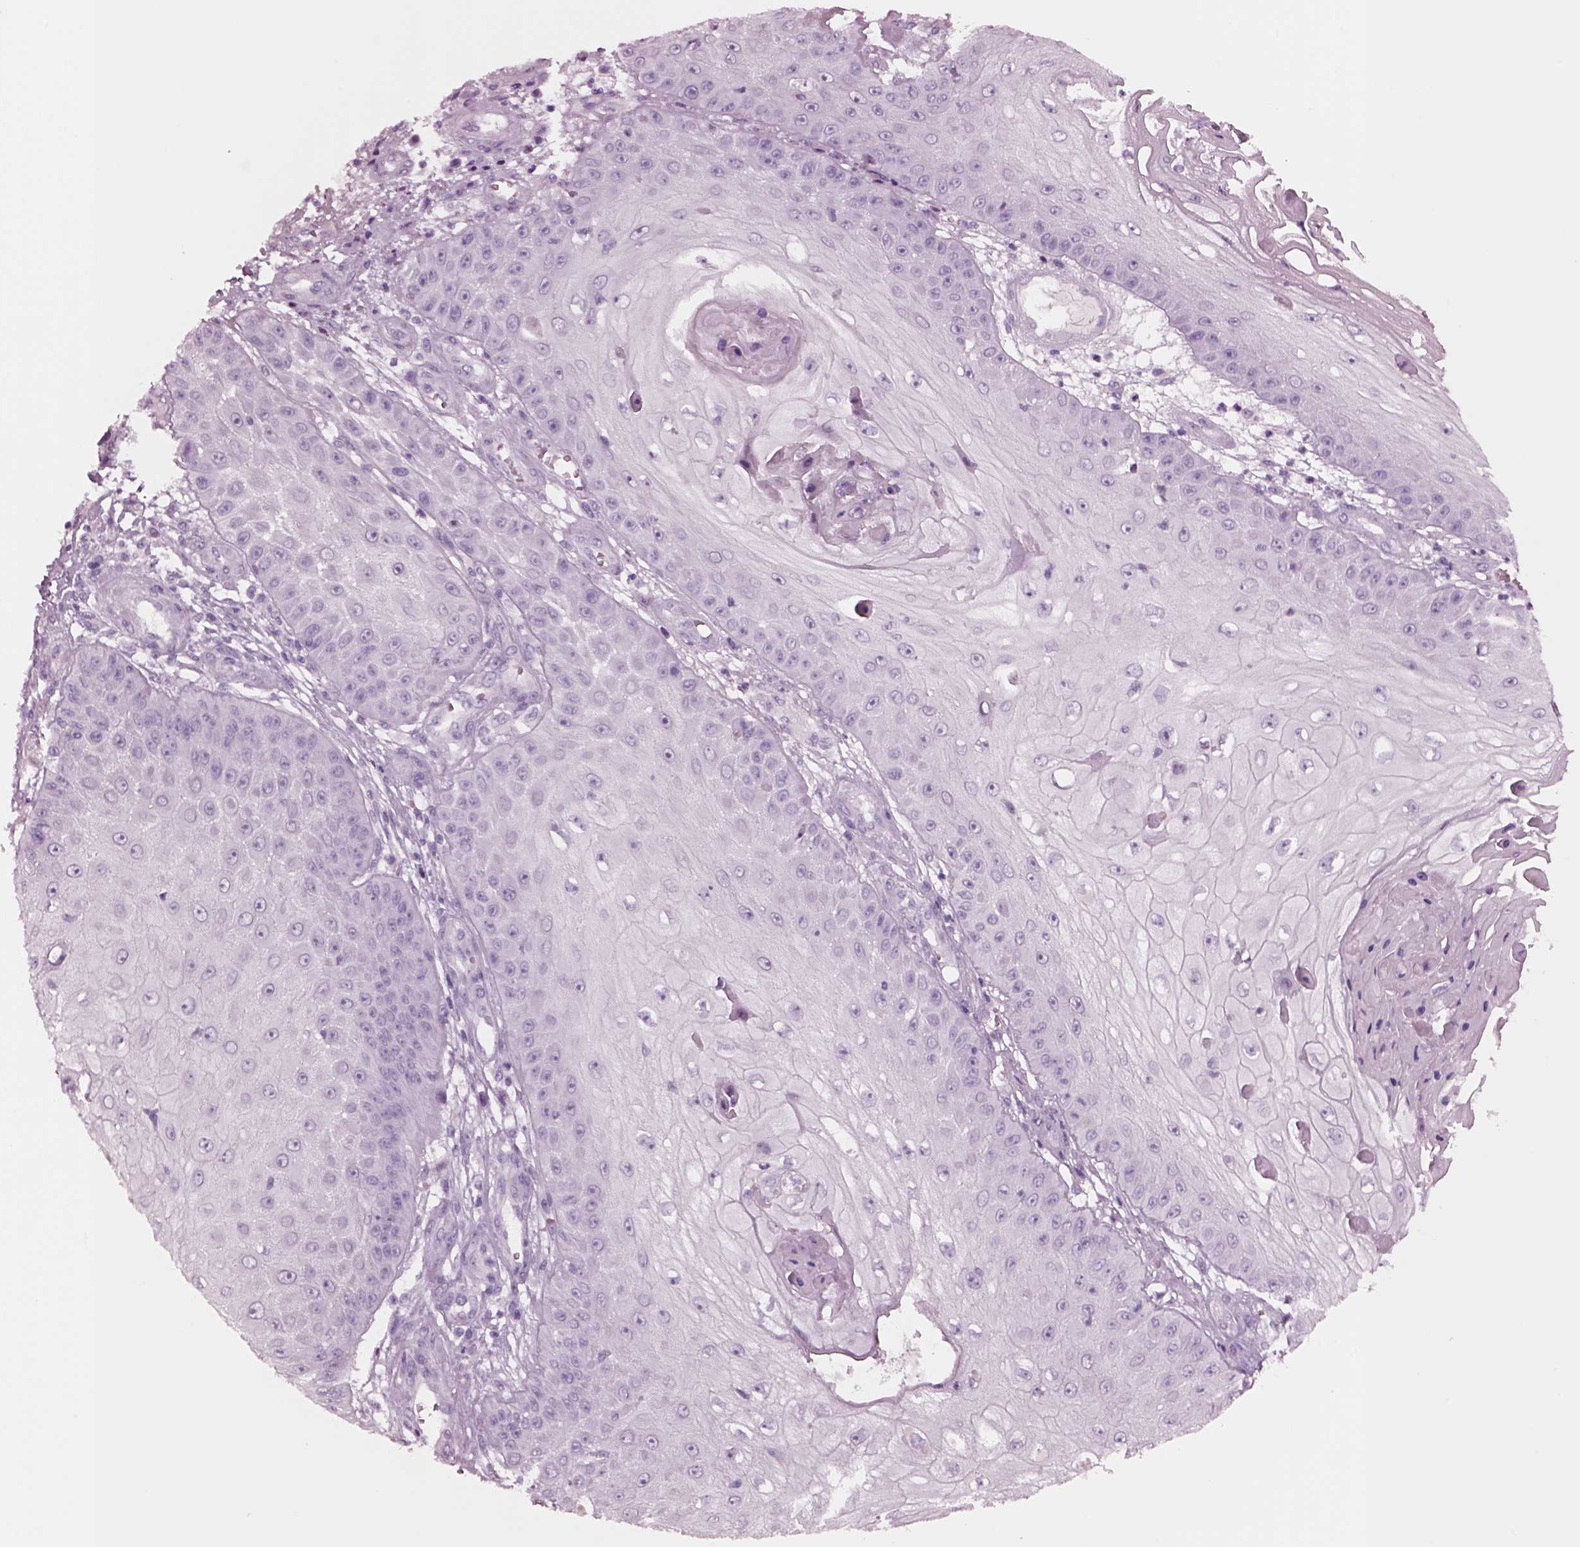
{"staining": {"intensity": "negative", "quantity": "none", "location": "none"}, "tissue": "skin cancer", "cell_type": "Tumor cells", "image_type": "cancer", "snomed": [{"axis": "morphology", "description": "Squamous cell carcinoma, NOS"}, {"axis": "topography", "description": "Skin"}], "caption": "Tumor cells show no significant protein staining in skin cancer.", "gene": "NMRK2", "patient": {"sex": "male", "age": 70}}